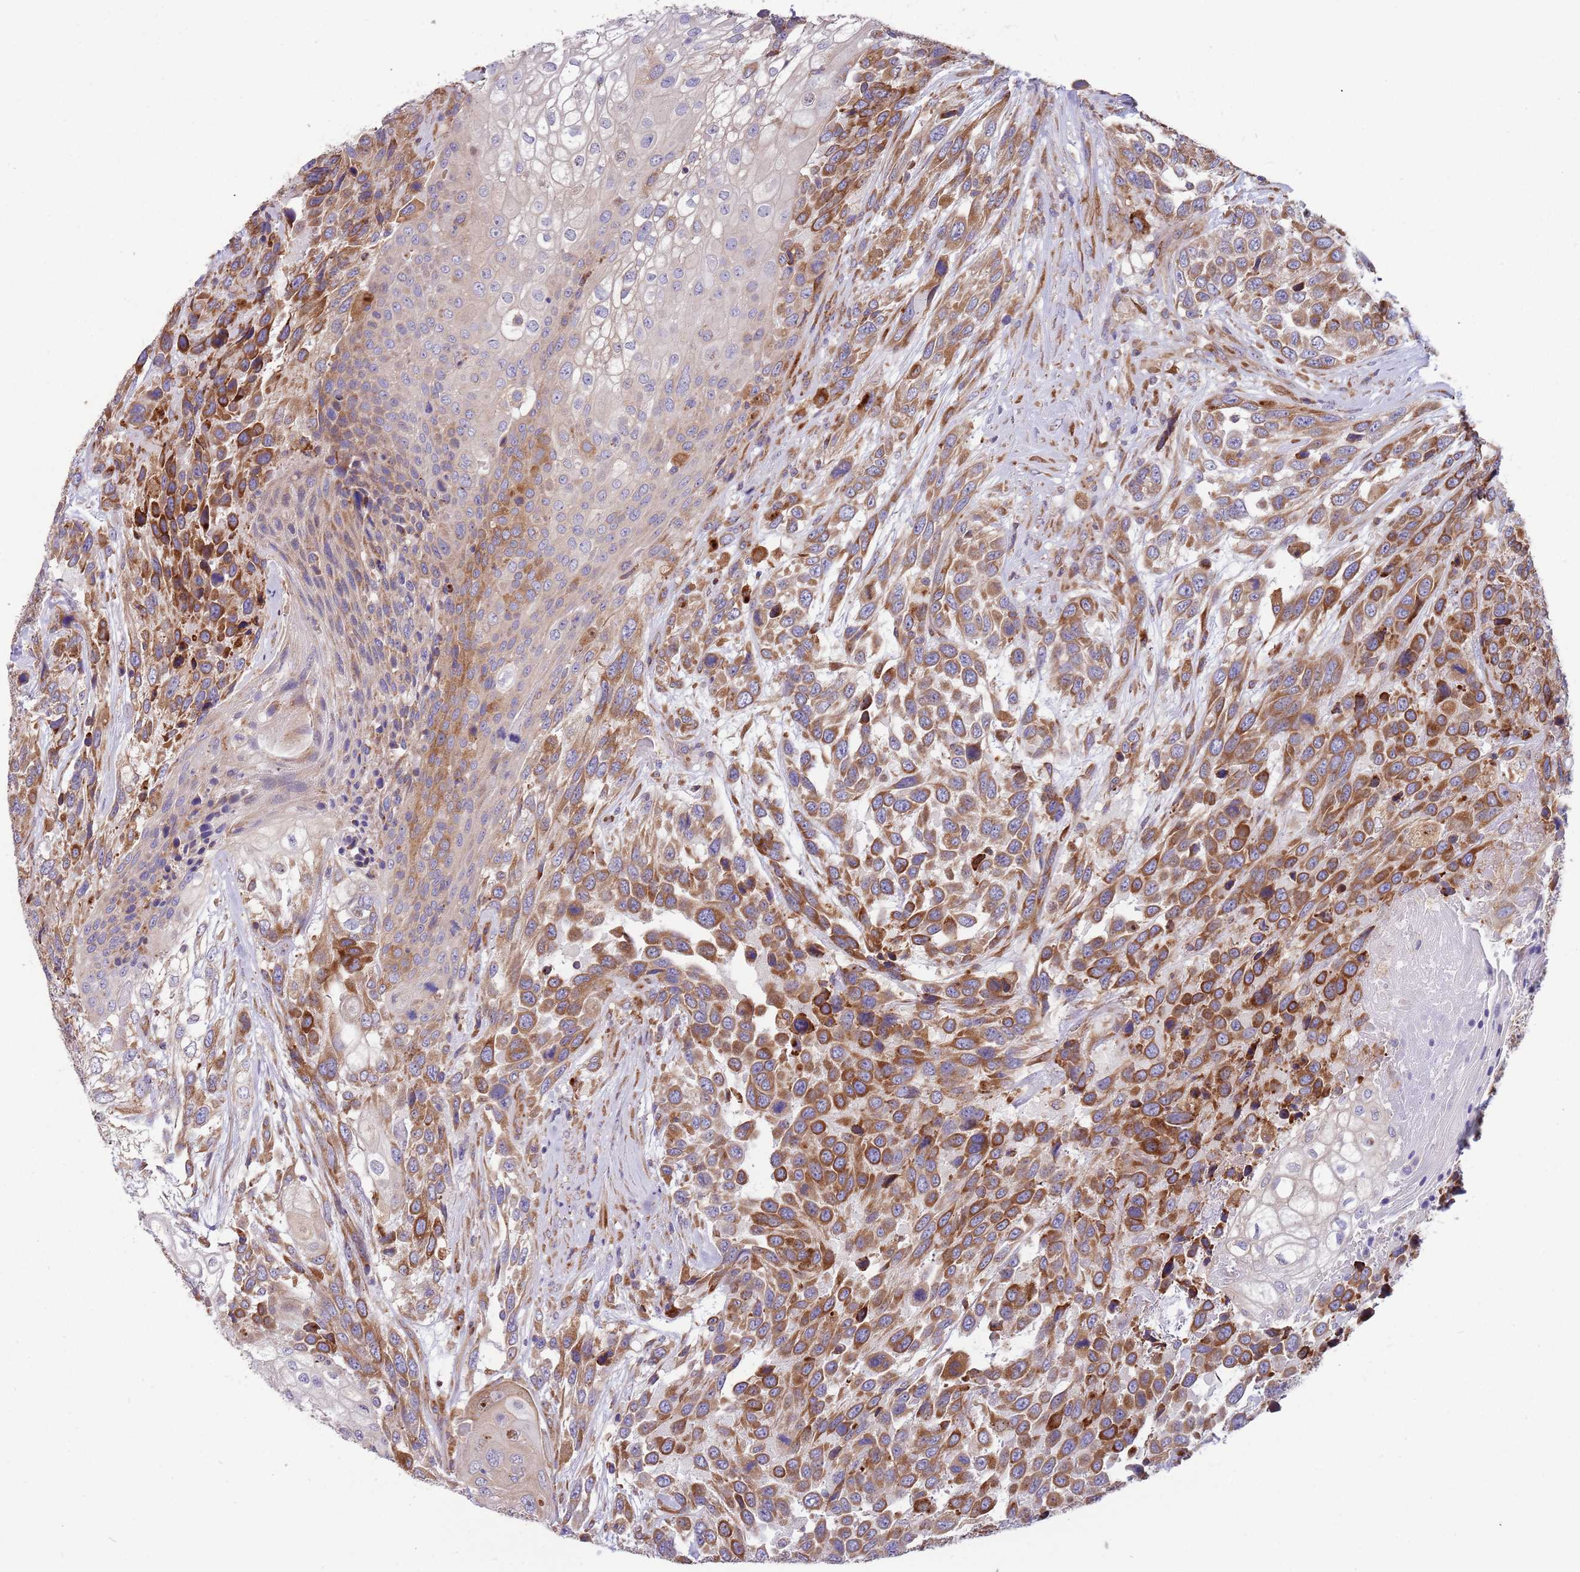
{"staining": {"intensity": "moderate", "quantity": ">75%", "location": "cytoplasmic/membranous"}, "tissue": "urothelial cancer", "cell_type": "Tumor cells", "image_type": "cancer", "snomed": [{"axis": "morphology", "description": "Urothelial carcinoma, High grade"}, {"axis": "topography", "description": "Urinary bladder"}], "caption": "A high-resolution micrograph shows IHC staining of urothelial carcinoma (high-grade), which demonstrates moderate cytoplasmic/membranous expression in approximately >75% of tumor cells.", "gene": "ARMCX6", "patient": {"sex": "female", "age": 70}}